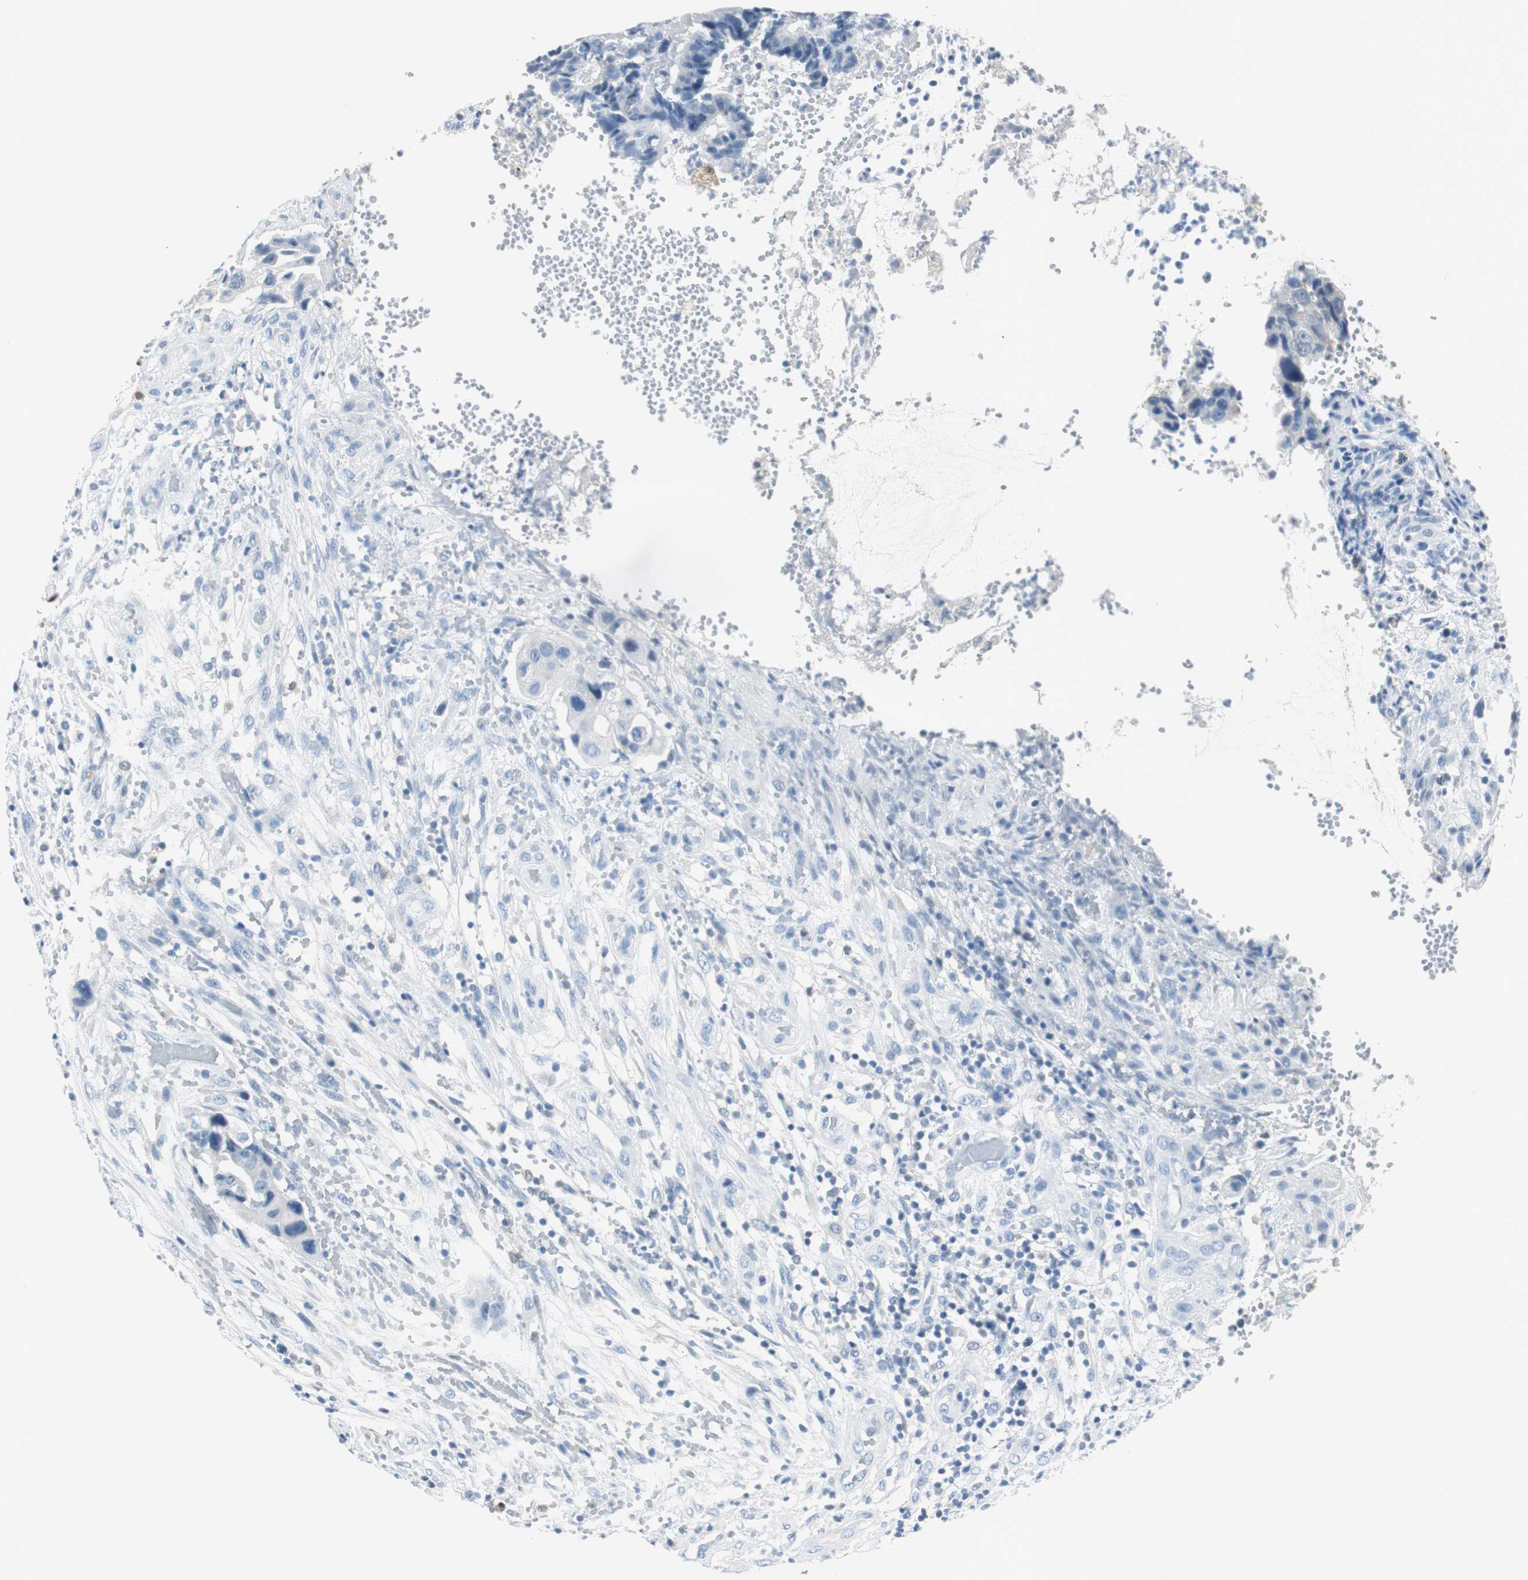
{"staining": {"intensity": "negative", "quantity": "none", "location": "none"}, "tissue": "colorectal cancer", "cell_type": "Tumor cells", "image_type": "cancer", "snomed": [{"axis": "morphology", "description": "Adenocarcinoma, NOS"}, {"axis": "topography", "description": "Colon"}], "caption": "A histopathology image of human colorectal cancer (adenocarcinoma) is negative for staining in tumor cells. (Stains: DAB (3,3'-diaminobenzidine) immunohistochemistry (IHC) with hematoxylin counter stain, Microscopy: brightfield microscopy at high magnification).", "gene": "FBP1", "patient": {"sex": "female", "age": 57}}